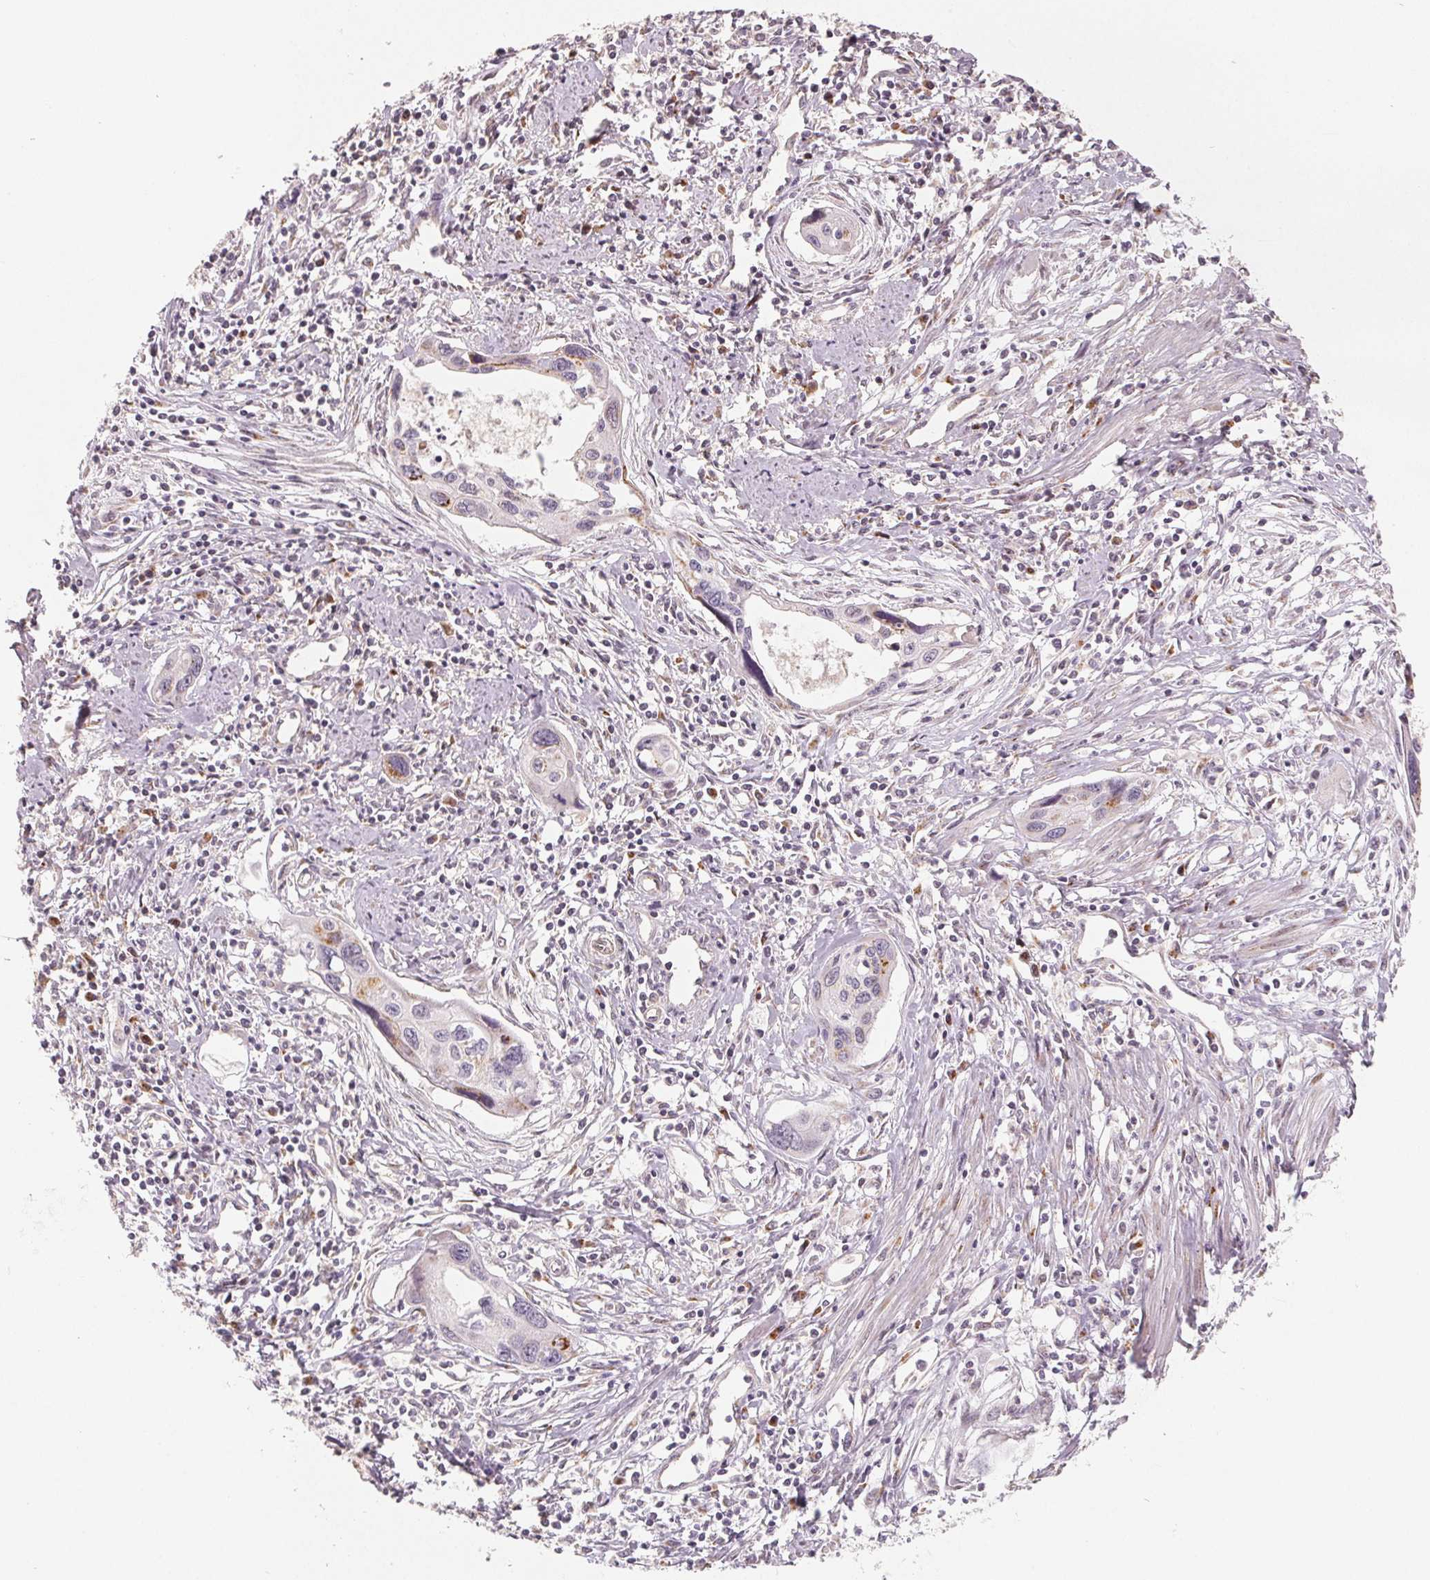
{"staining": {"intensity": "moderate", "quantity": "<25%", "location": "cytoplasmic/membranous"}, "tissue": "cervical cancer", "cell_type": "Tumor cells", "image_type": "cancer", "snomed": [{"axis": "morphology", "description": "Squamous cell carcinoma, NOS"}, {"axis": "topography", "description": "Cervix"}], "caption": "Immunohistochemistry (IHC) staining of cervical cancer (squamous cell carcinoma), which demonstrates low levels of moderate cytoplasmic/membranous expression in approximately <25% of tumor cells indicating moderate cytoplasmic/membranous protein expression. The staining was performed using DAB (brown) for protein detection and nuclei were counterstained in hematoxylin (blue).", "gene": "TMSB15B", "patient": {"sex": "female", "age": 31}}